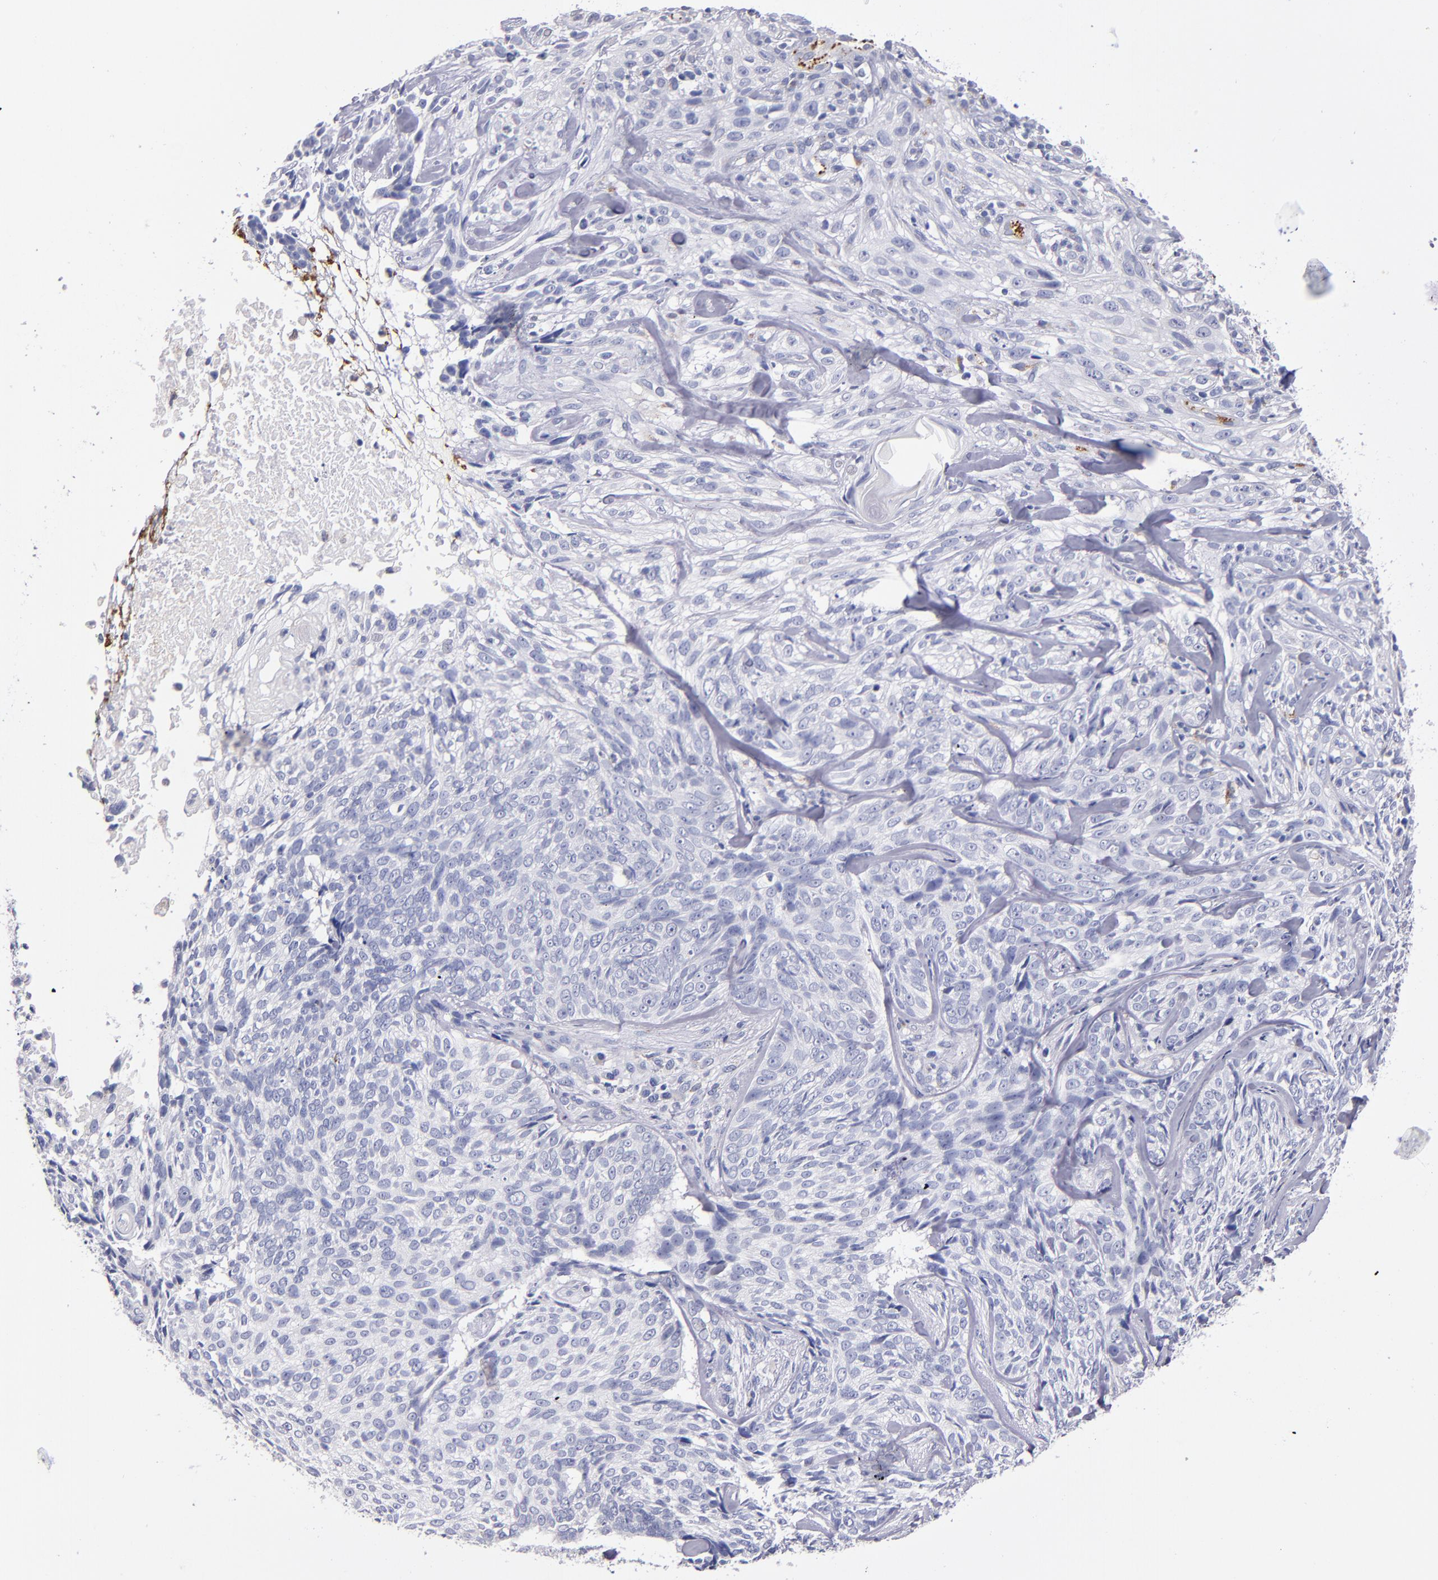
{"staining": {"intensity": "negative", "quantity": "none", "location": "none"}, "tissue": "skin cancer", "cell_type": "Tumor cells", "image_type": "cancer", "snomed": [{"axis": "morphology", "description": "Basal cell carcinoma"}, {"axis": "topography", "description": "Skin"}], "caption": "Immunohistochemistry (IHC) histopathology image of skin cancer stained for a protein (brown), which reveals no staining in tumor cells.", "gene": "SELP", "patient": {"sex": "male", "age": 72}}